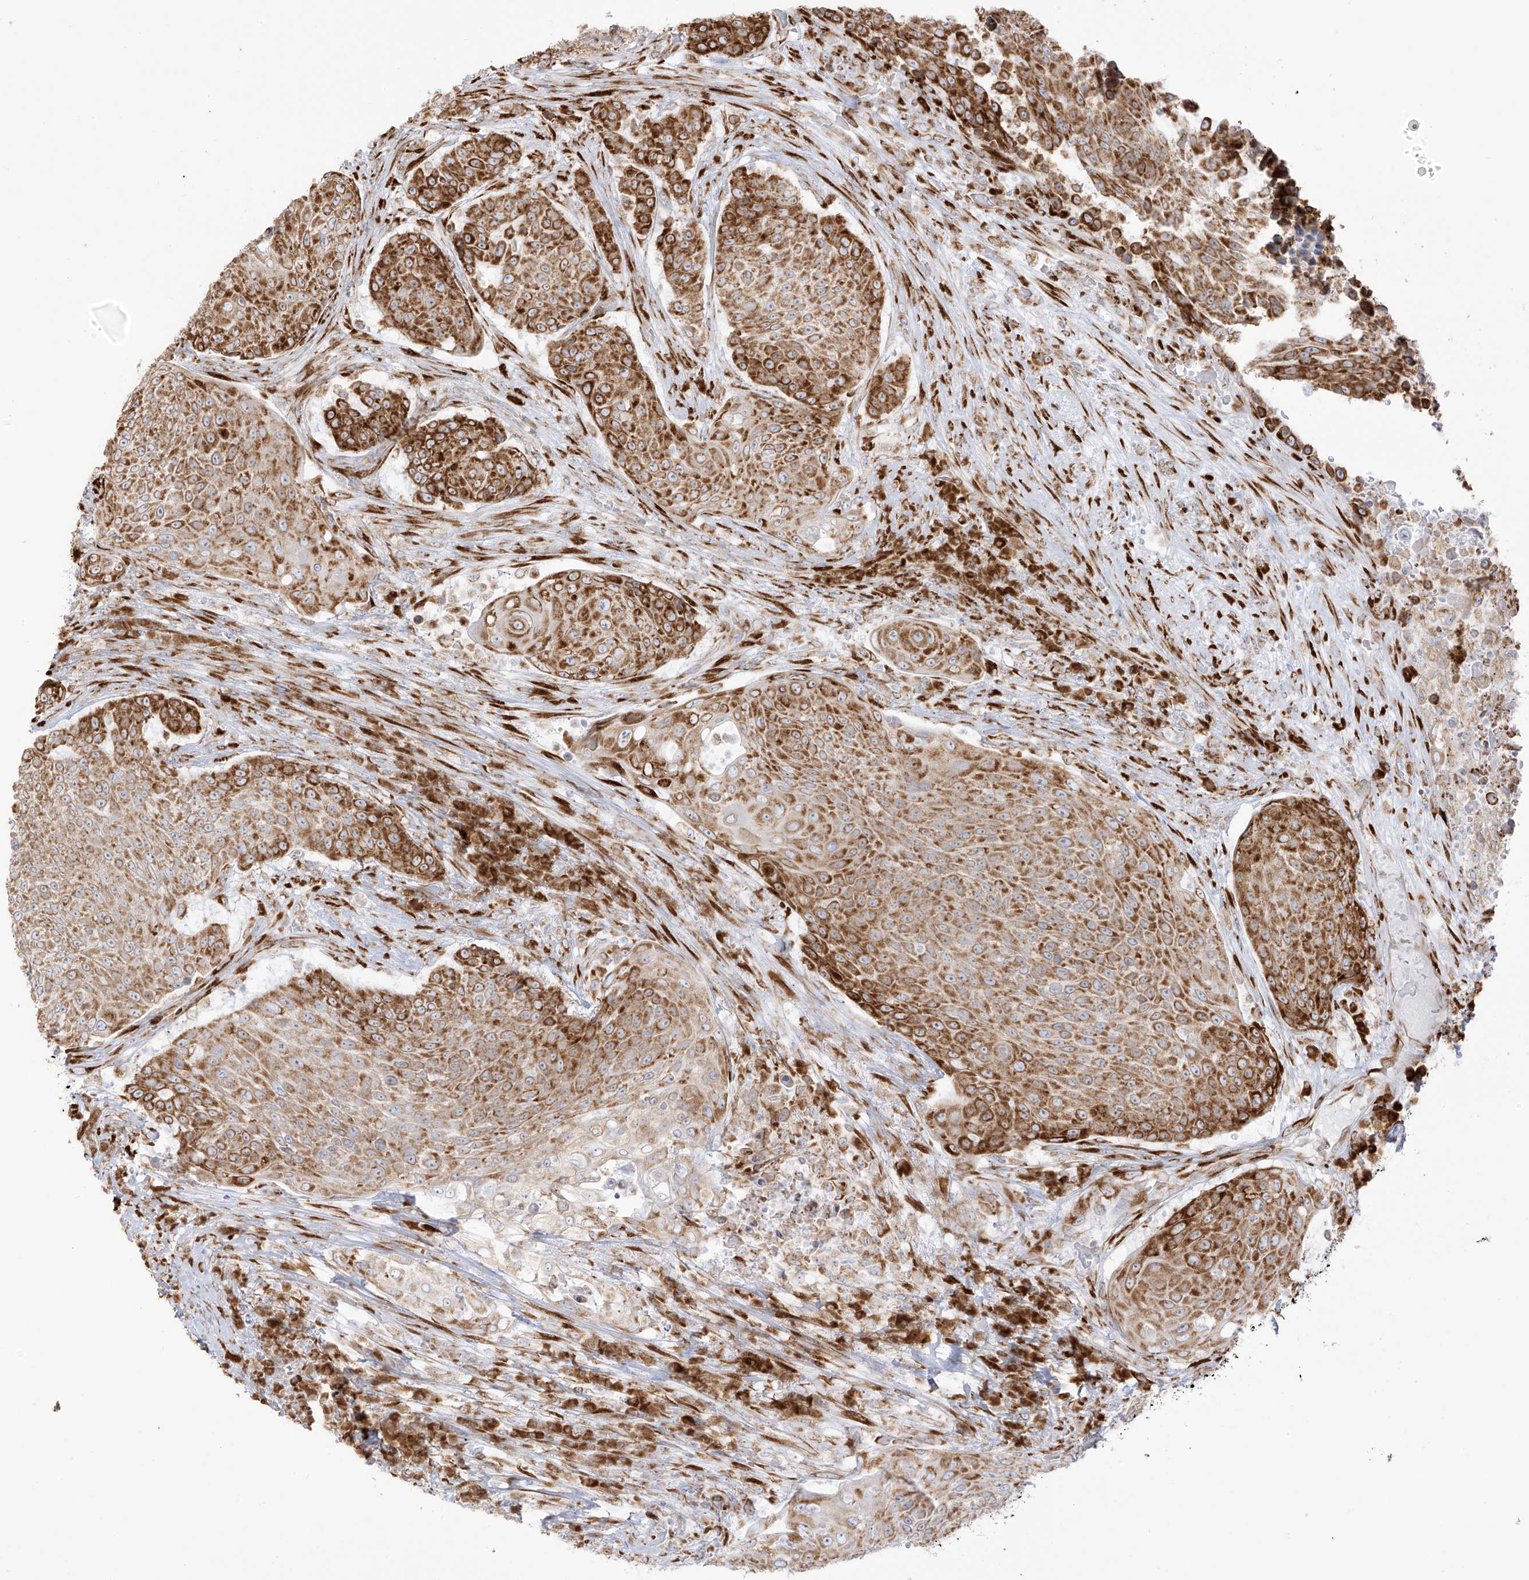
{"staining": {"intensity": "strong", "quantity": ">75%", "location": "cytoplasmic/membranous"}, "tissue": "urothelial cancer", "cell_type": "Tumor cells", "image_type": "cancer", "snomed": [{"axis": "morphology", "description": "Urothelial carcinoma, High grade"}, {"axis": "topography", "description": "Urinary bladder"}], "caption": "A brown stain shows strong cytoplasmic/membranous staining of a protein in human urothelial cancer tumor cells.", "gene": "LRRC59", "patient": {"sex": "female", "age": 63}}